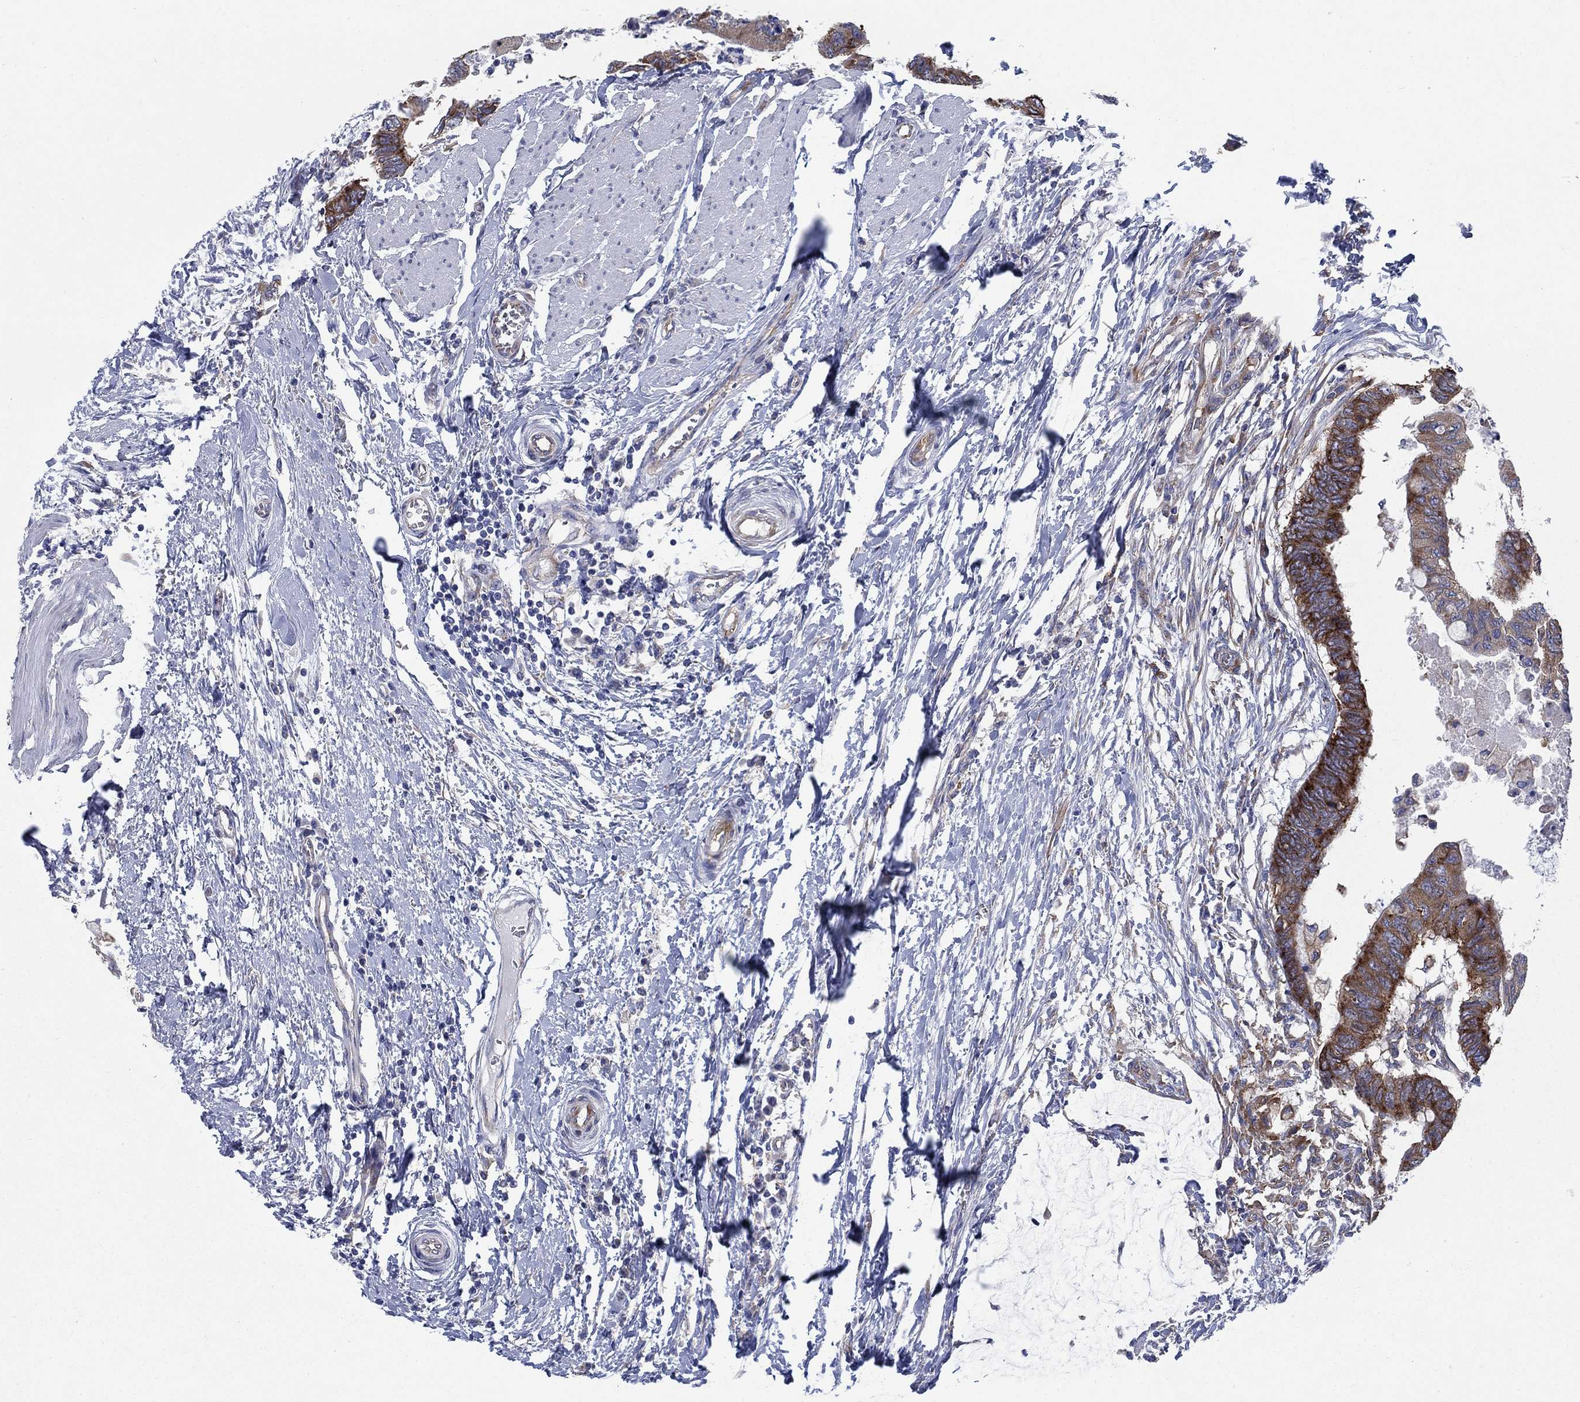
{"staining": {"intensity": "strong", "quantity": "25%-75%", "location": "cytoplasmic/membranous"}, "tissue": "colorectal cancer", "cell_type": "Tumor cells", "image_type": "cancer", "snomed": [{"axis": "morphology", "description": "Normal tissue, NOS"}, {"axis": "morphology", "description": "Adenocarcinoma, NOS"}, {"axis": "topography", "description": "Rectum"}, {"axis": "topography", "description": "Peripheral nerve tissue"}], "caption": "Protein analysis of adenocarcinoma (colorectal) tissue demonstrates strong cytoplasmic/membranous positivity in approximately 25%-75% of tumor cells.", "gene": "TMEM59", "patient": {"sex": "male", "age": 92}}